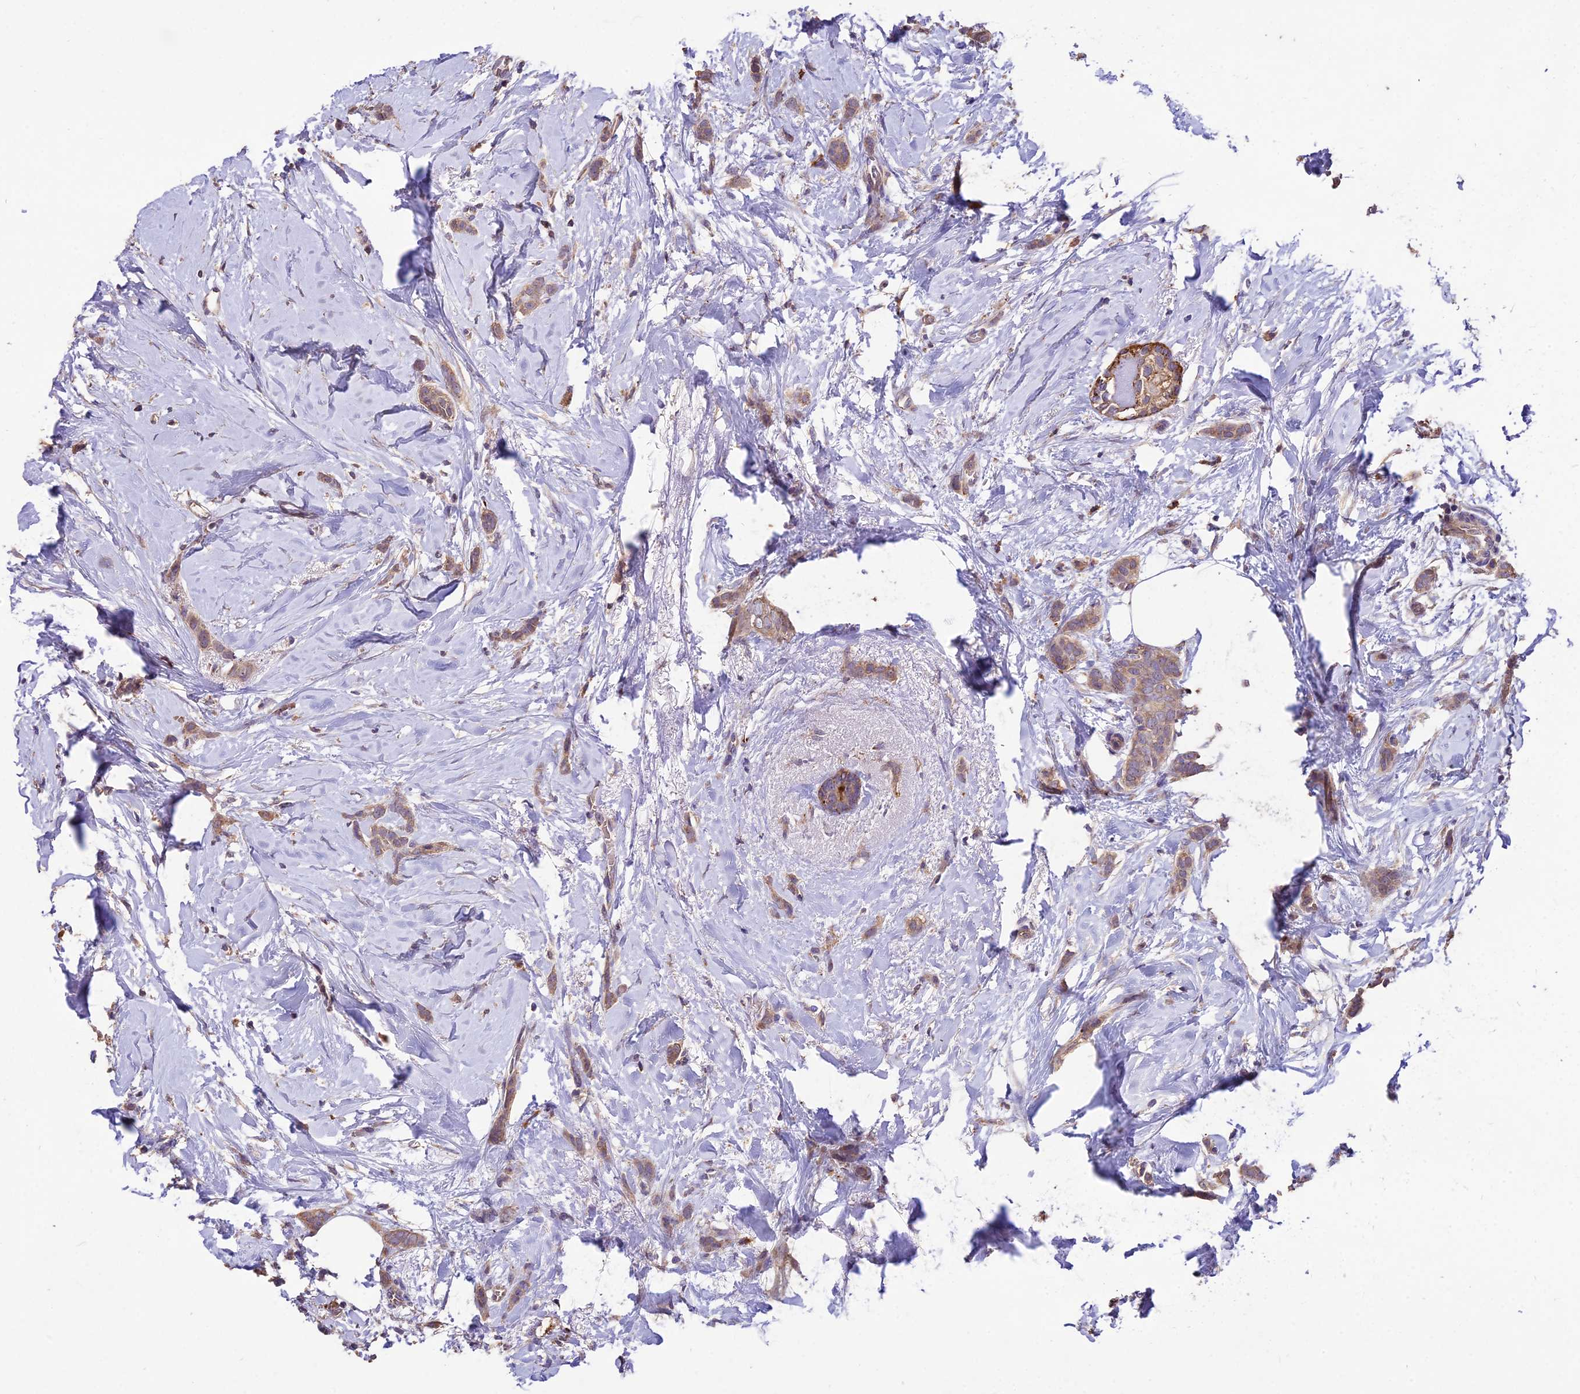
{"staining": {"intensity": "weak", "quantity": ">75%", "location": "cytoplasmic/membranous"}, "tissue": "breast cancer", "cell_type": "Tumor cells", "image_type": "cancer", "snomed": [{"axis": "morphology", "description": "Duct carcinoma"}, {"axis": "topography", "description": "Breast"}], "caption": "Protein analysis of intraductal carcinoma (breast) tissue shows weak cytoplasmic/membranous positivity in about >75% of tumor cells.", "gene": "SDHD", "patient": {"sex": "female", "age": 72}}